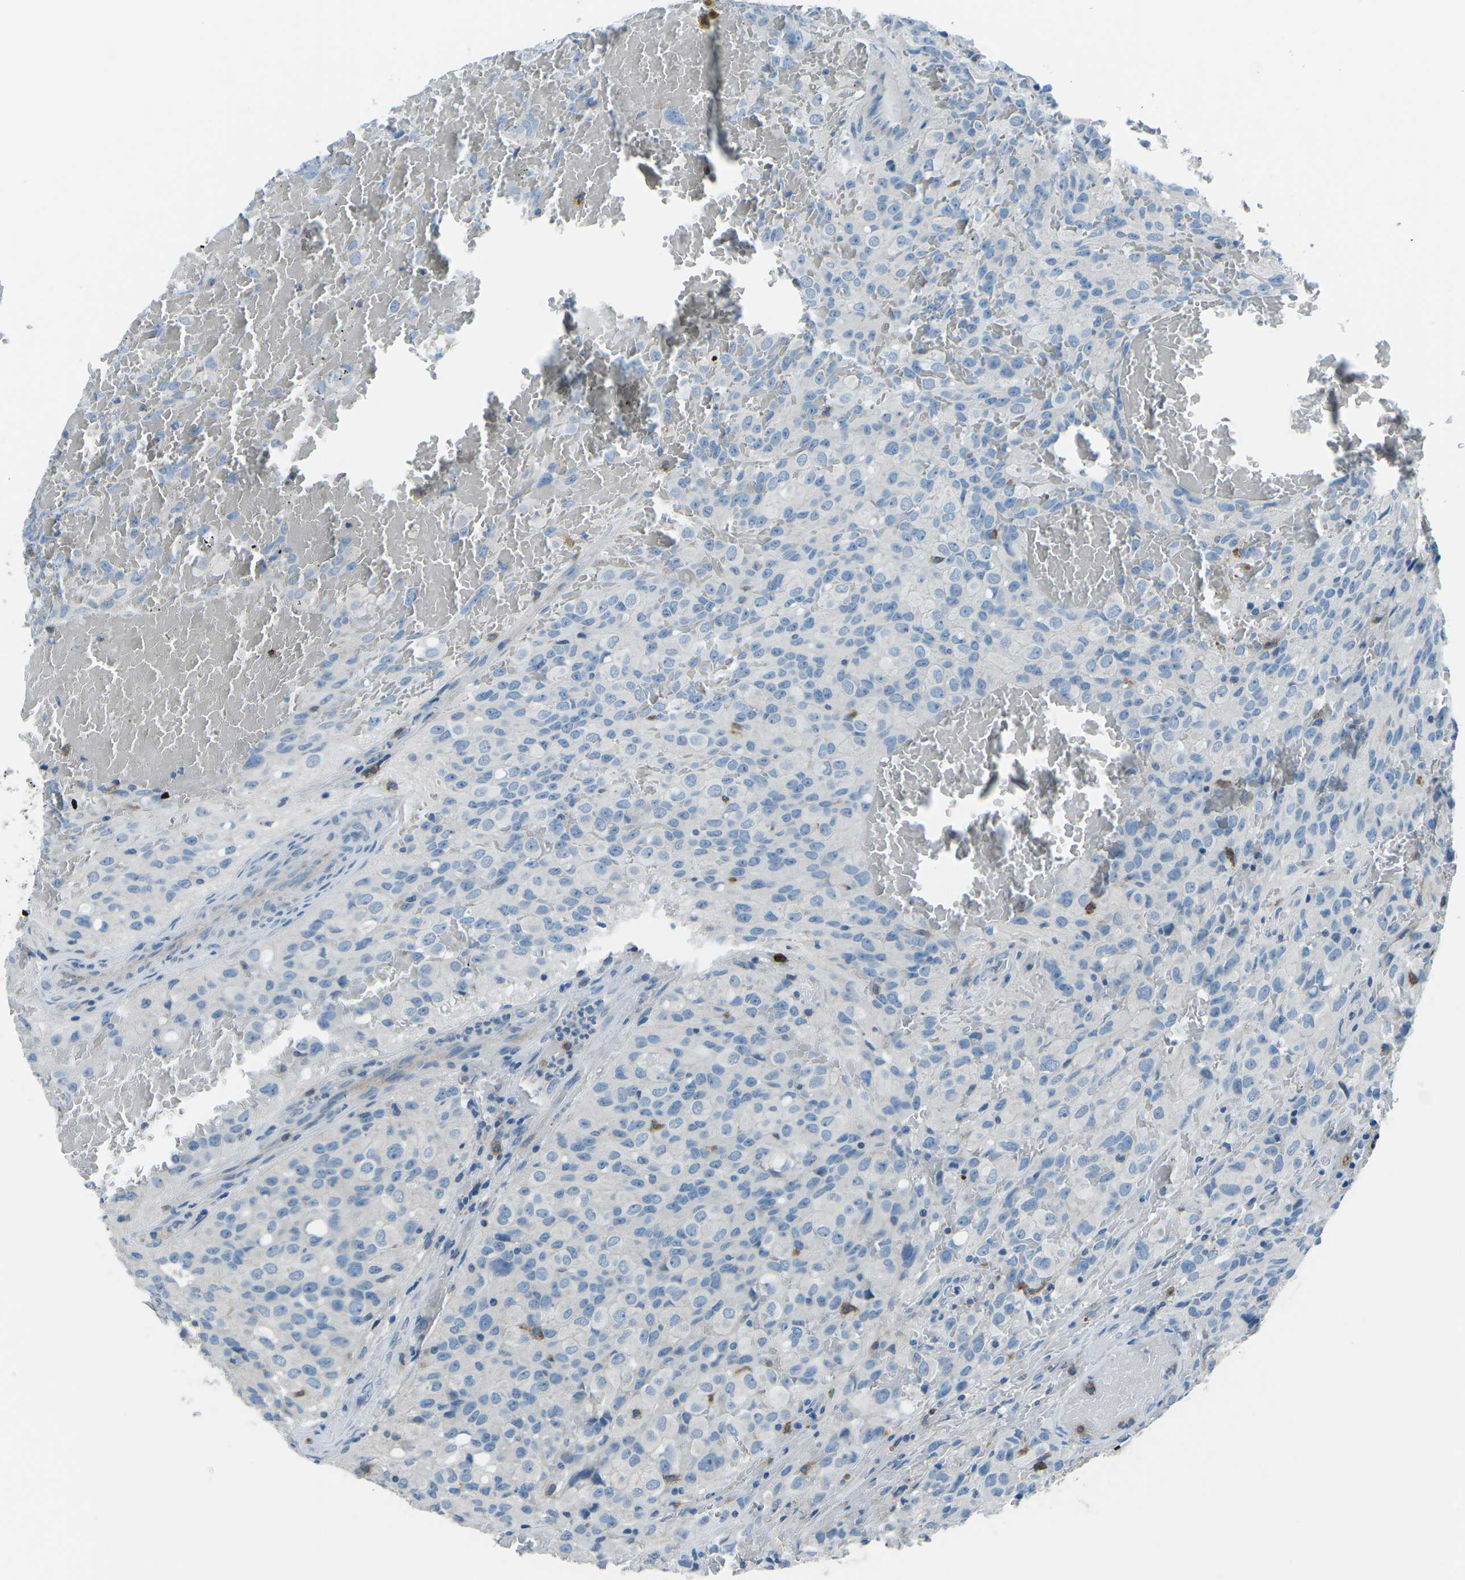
{"staining": {"intensity": "negative", "quantity": "none", "location": "none"}, "tissue": "glioma", "cell_type": "Tumor cells", "image_type": "cancer", "snomed": [{"axis": "morphology", "description": "Glioma, malignant, High grade"}, {"axis": "topography", "description": "Brain"}], "caption": "A high-resolution photomicrograph shows IHC staining of malignant glioma (high-grade), which demonstrates no significant positivity in tumor cells.", "gene": "CD1D", "patient": {"sex": "male", "age": 32}}